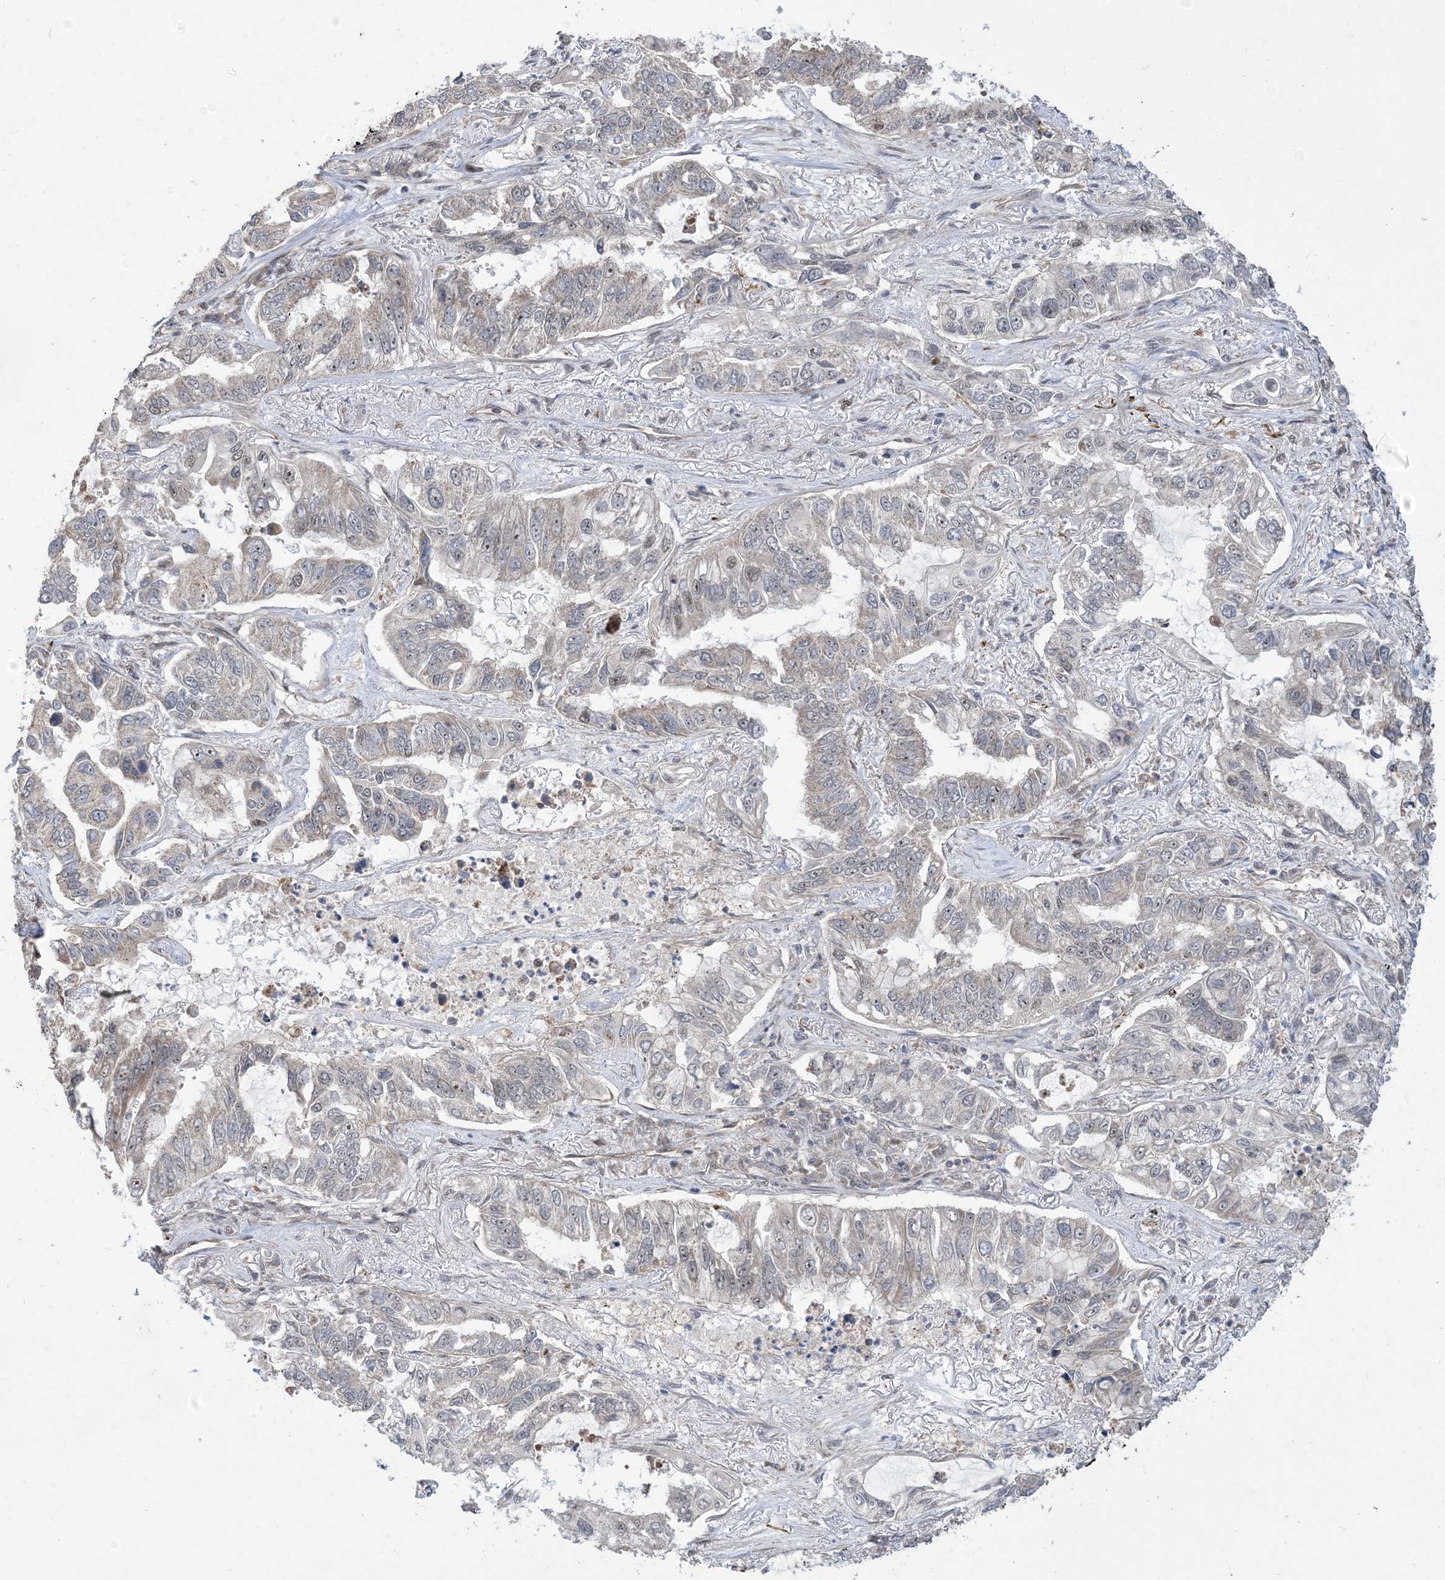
{"staining": {"intensity": "weak", "quantity": "<25%", "location": "cytoplasmic/membranous"}, "tissue": "lung cancer", "cell_type": "Tumor cells", "image_type": "cancer", "snomed": [{"axis": "morphology", "description": "Adenocarcinoma, NOS"}, {"axis": "topography", "description": "Lung"}], "caption": "Human adenocarcinoma (lung) stained for a protein using immunohistochemistry (IHC) demonstrates no expression in tumor cells.", "gene": "FAM9B", "patient": {"sex": "male", "age": 64}}